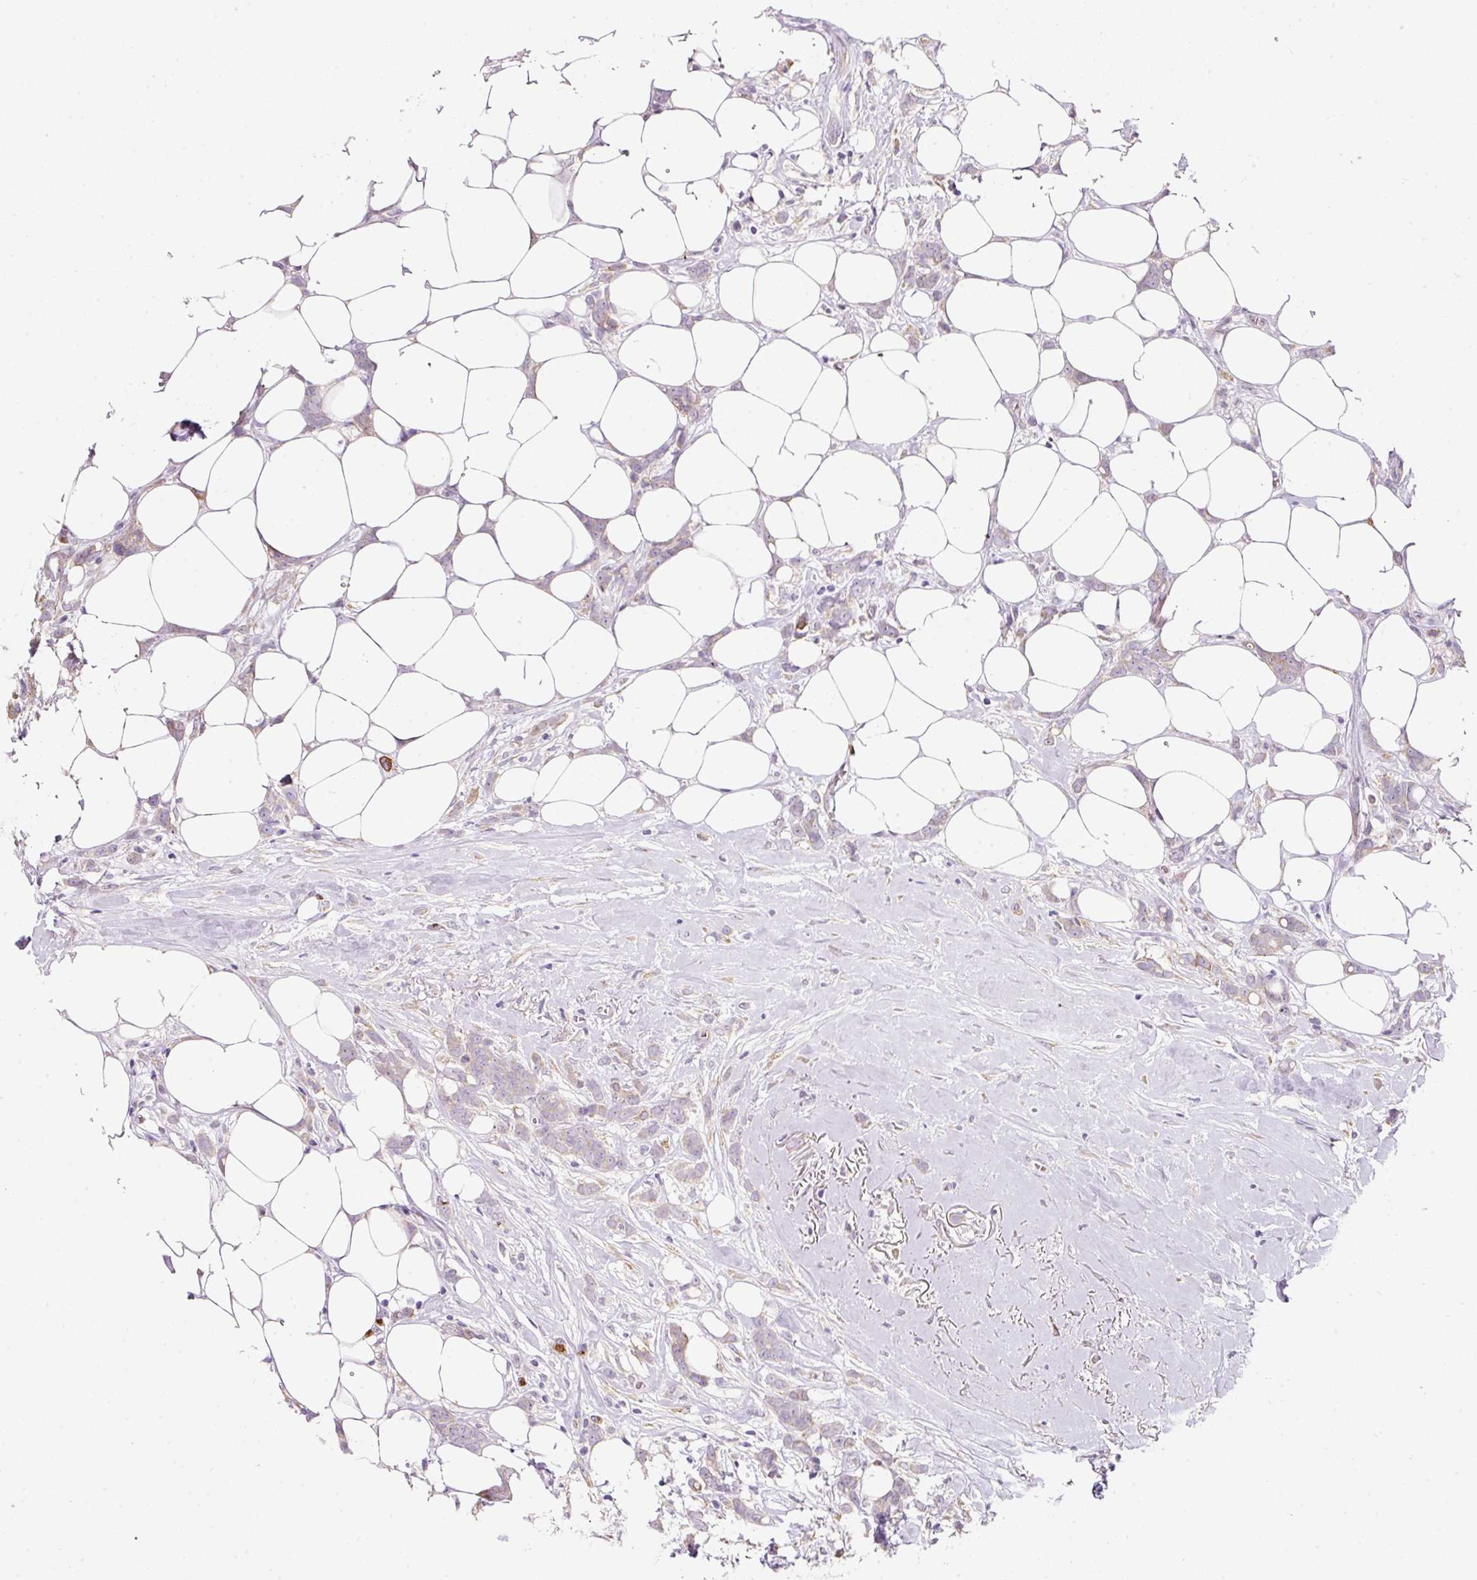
{"staining": {"intensity": "weak", "quantity": "<25%", "location": "cytoplasmic/membranous"}, "tissue": "breast cancer", "cell_type": "Tumor cells", "image_type": "cancer", "snomed": [{"axis": "morphology", "description": "Duct carcinoma"}, {"axis": "topography", "description": "Breast"}], "caption": "Human breast cancer (intraductal carcinoma) stained for a protein using immunohistochemistry demonstrates no expression in tumor cells.", "gene": "NBPF11", "patient": {"sex": "female", "age": 80}}